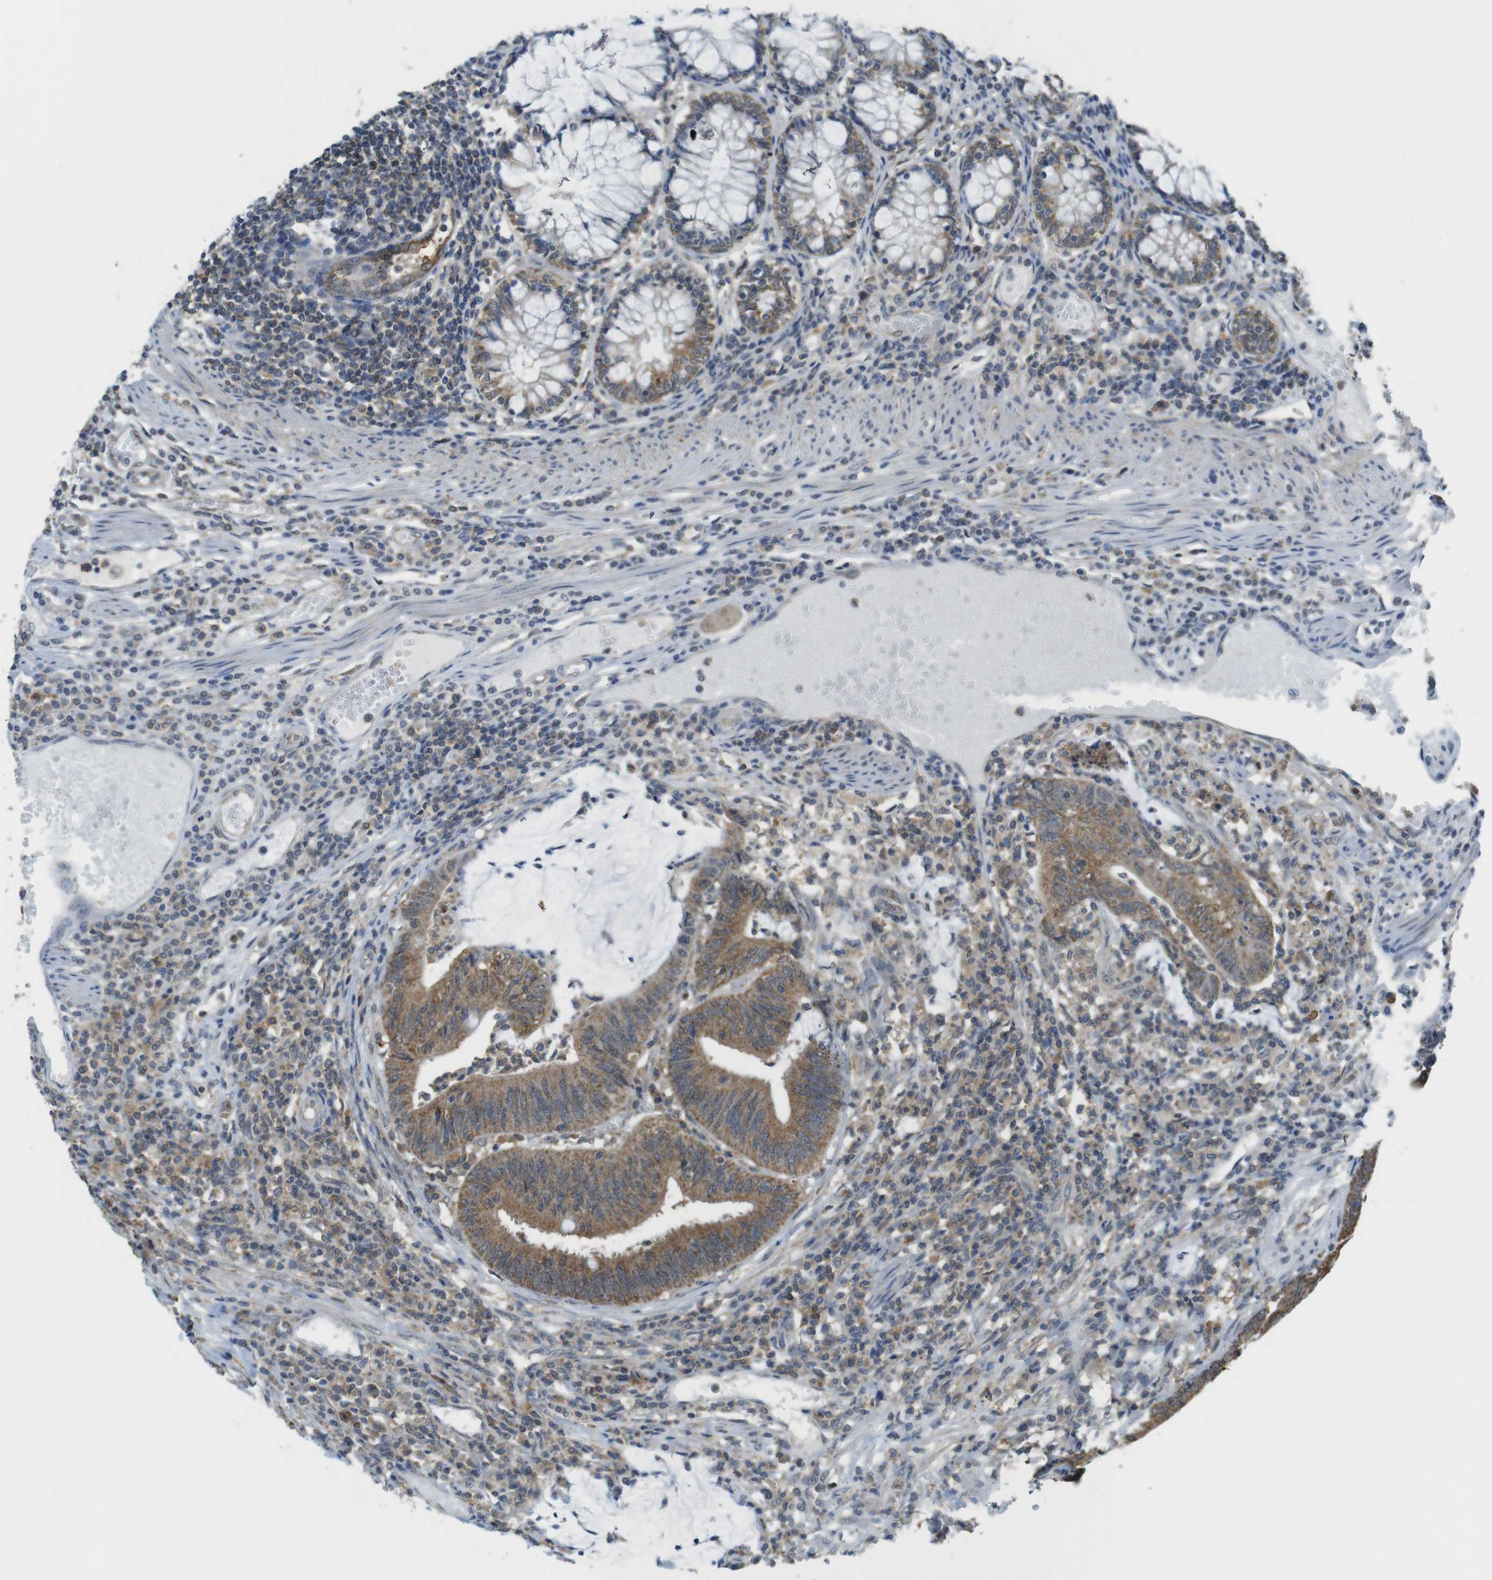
{"staining": {"intensity": "moderate", "quantity": ">75%", "location": "cytoplasmic/membranous"}, "tissue": "colorectal cancer", "cell_type": "Tumor cells", "image_type": "cancer", "snomed": [{"axis": "morphology", "description": "Adenocarcinoma, NOS"}, {"axis": "topography", "description": "Rectum"}], "caption": "Immunohistochemical staining of human colorectal cancer reveals medium levels of moderate cytoplasmic/membranous staining in approximately >75% of tumor cells.", "gene": "BRI3BP", "patient": {"sex": "female", "age": 66}}